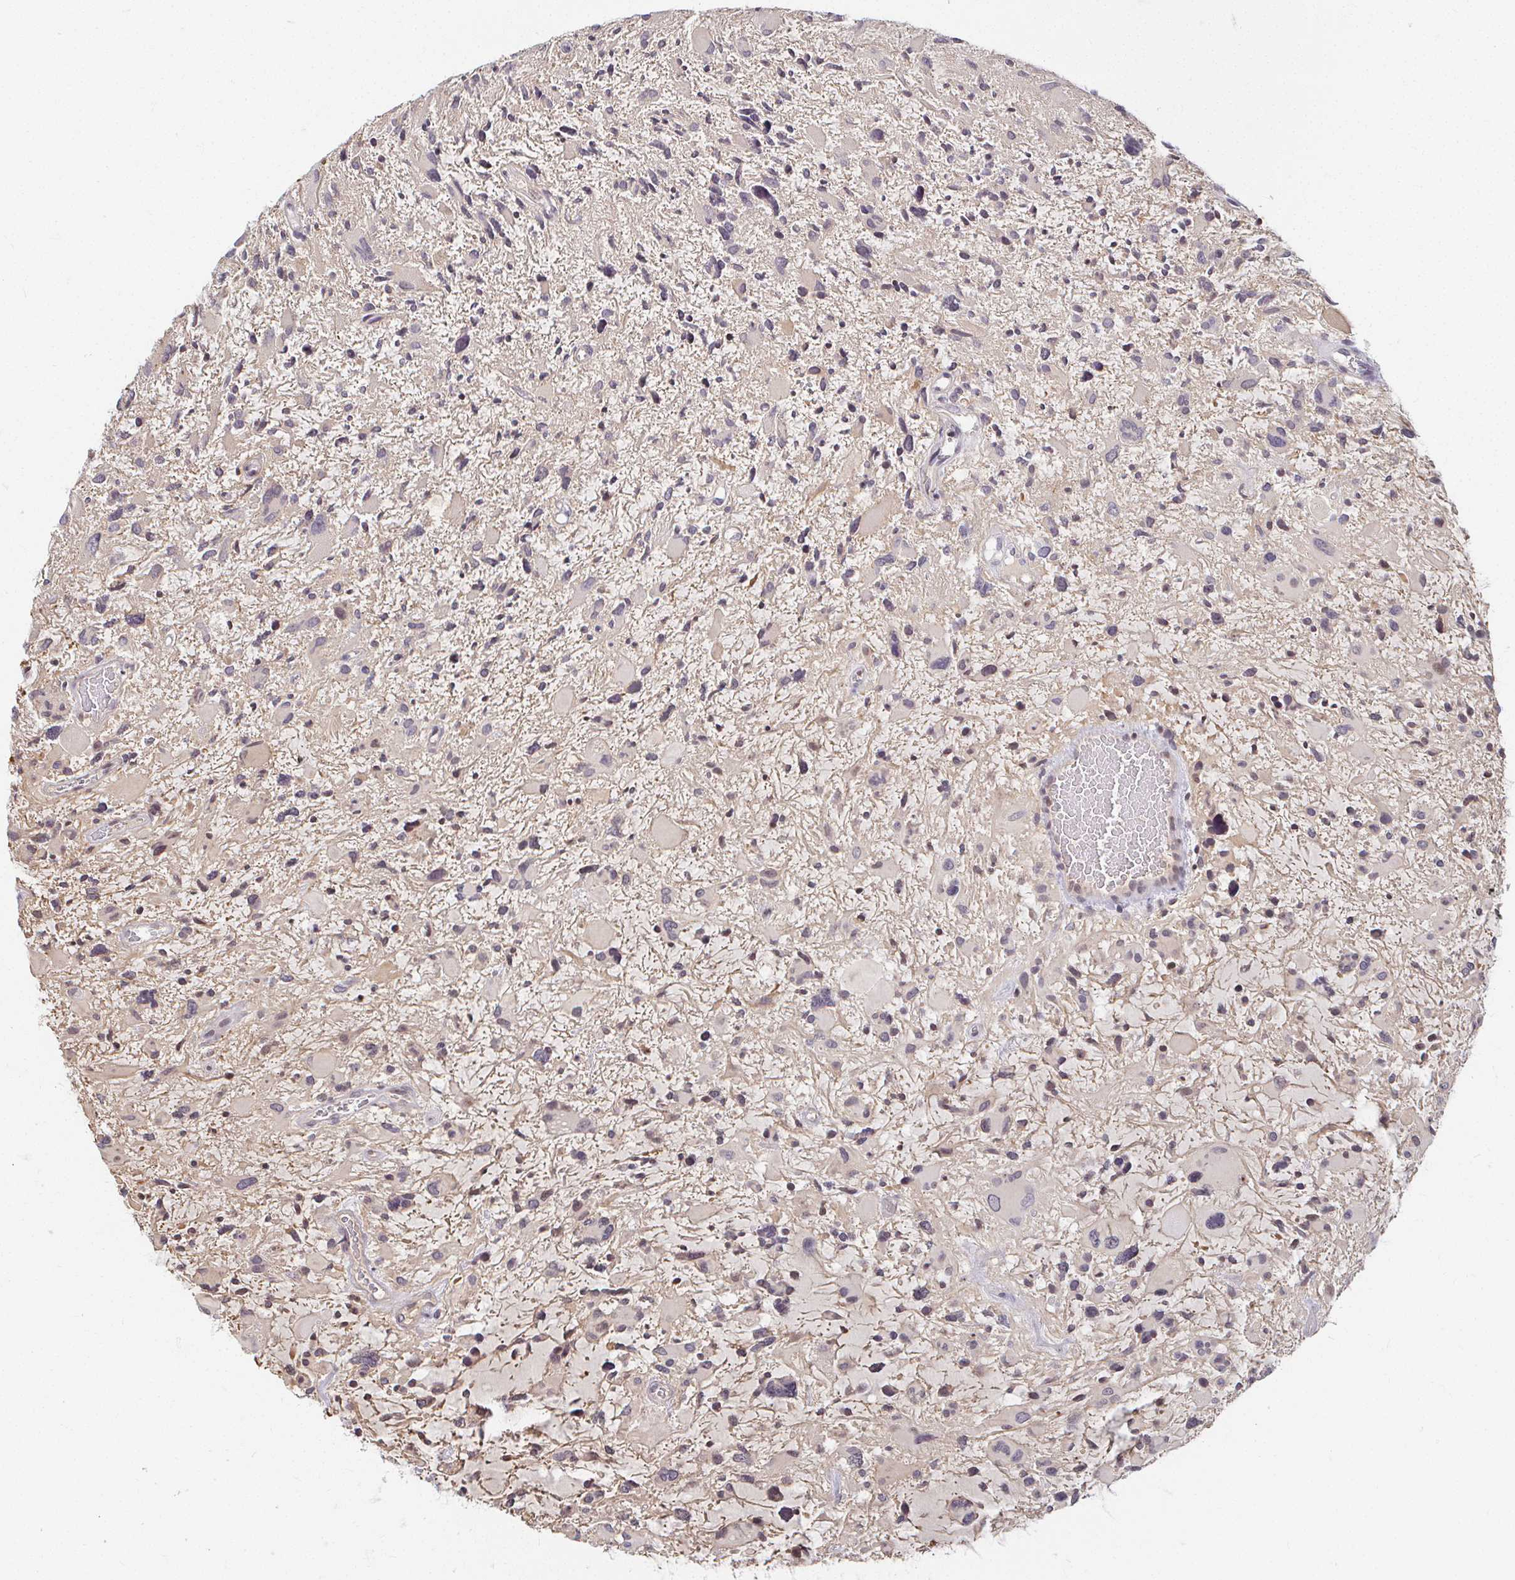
{"staining": {"intensity": "moderate", "quantity": "<25%", "location": "nuclear"}, "tissue": "glioma", "cell_type": "Tumor cells", "image_type": "cancer", "snomed": [{"axis": "morphology", "description": "Glioma, malignant, High grade"}, {"axis": "topography", "description": "Brain"}], "caption": "Brown immunohistochemical staining in malignant glioma (high-grade) exhibits moderate nuclear positivity in approximately <25% of tumor cells.", "gene": "ANK3", "patient": {"sex": "female", "age": 11}}